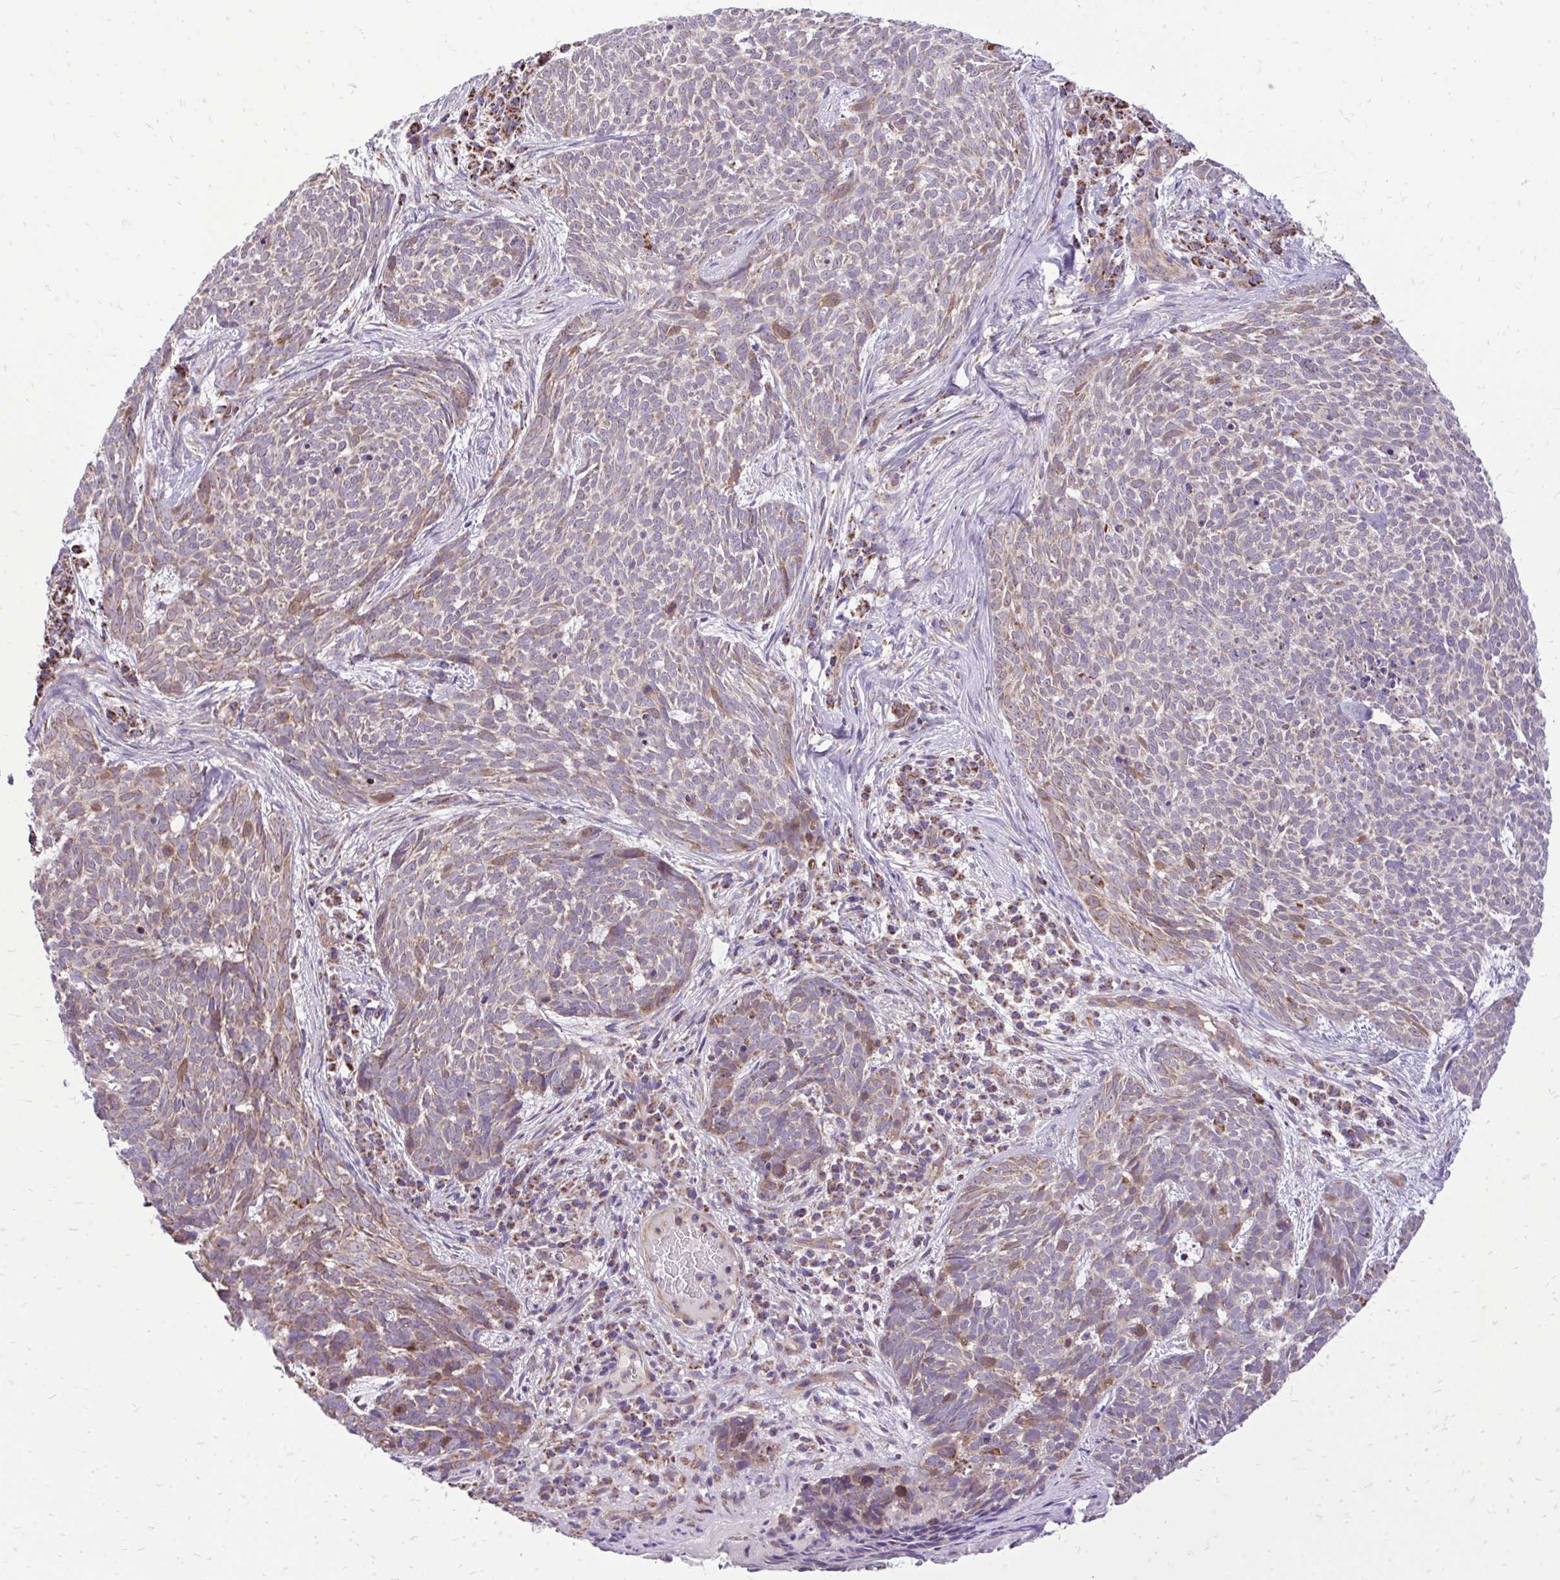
{"staining": {"intensity": "weak", "quantity": ">75%", "location": "cytoplasmic/membranous"}, "tissue": "skin cancer", "cell_type": "Tumor cells", "image_type": "cancer", "snomed": [{"axis": "morphology", "description": "Basal cell carcinoma"}, {"axis": "topography", "description": "Skin"}], "caption": "Immunohistochemical staining of human skin basal cell carcinoma exhibits low levels of weak cytoplasmic/membranous protein staining in approximately >75% of tumor cells. Nuclei are stained in blue.", "gene": "UBE2C", "patient": {"sex": "female", "age": 93}}